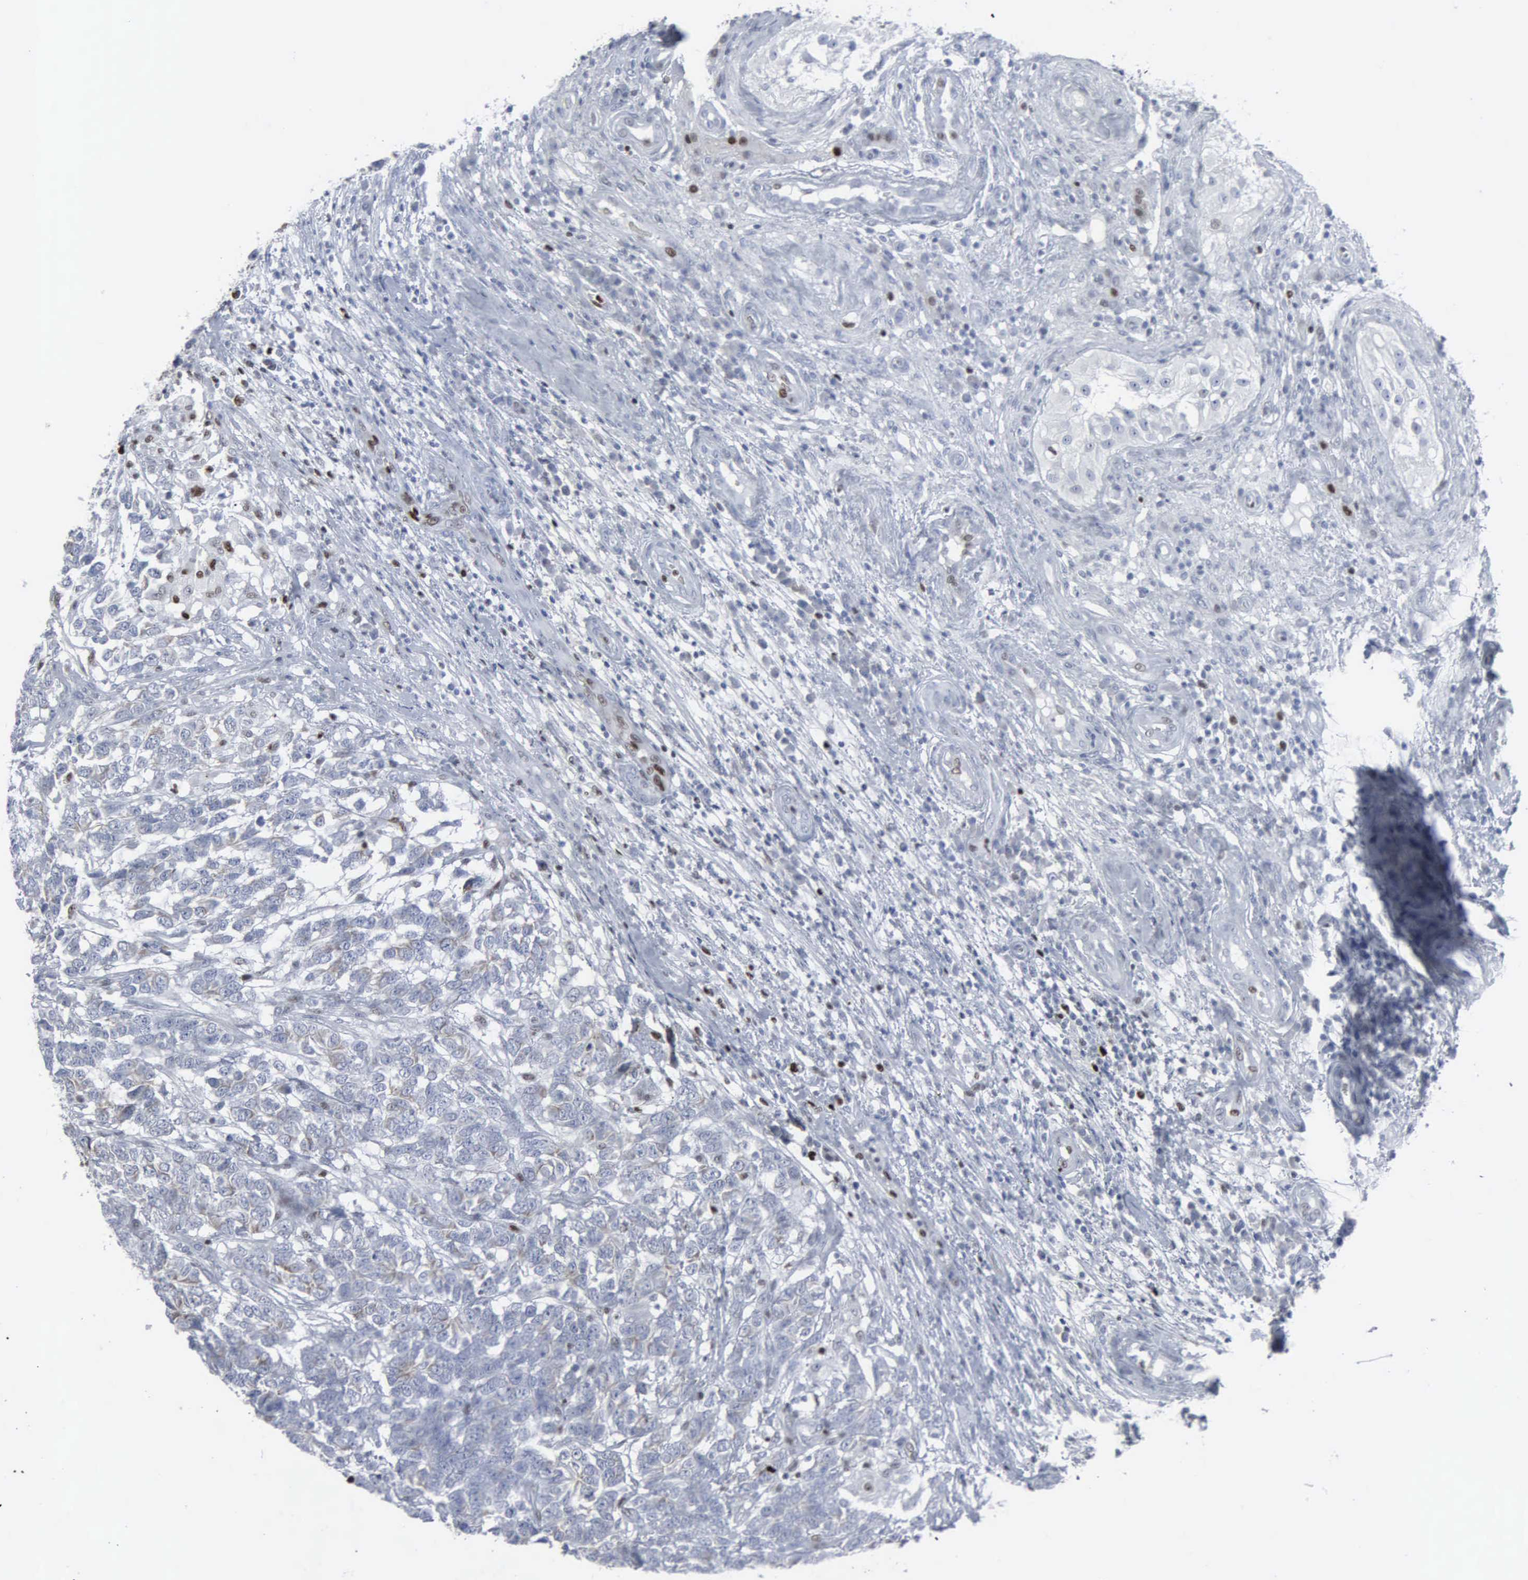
{"staining": {"intensity": "negative", "quantity": "none", "location": "none"}, "tissue": "testis cancer", "cell_type": "Tumor cells", "image_type": "cancer", "snomed": [{"axis": "morphology", "description": "Carcinoma, Embryonal, NOS"}, {"axis": "topography", "description": "Testis"}], "caption": "There is no significant staining in tumor cells of embryonal carcinoma (testis).", "gene": "CCND3", "patient": {"sex": "male", "age": 26}}